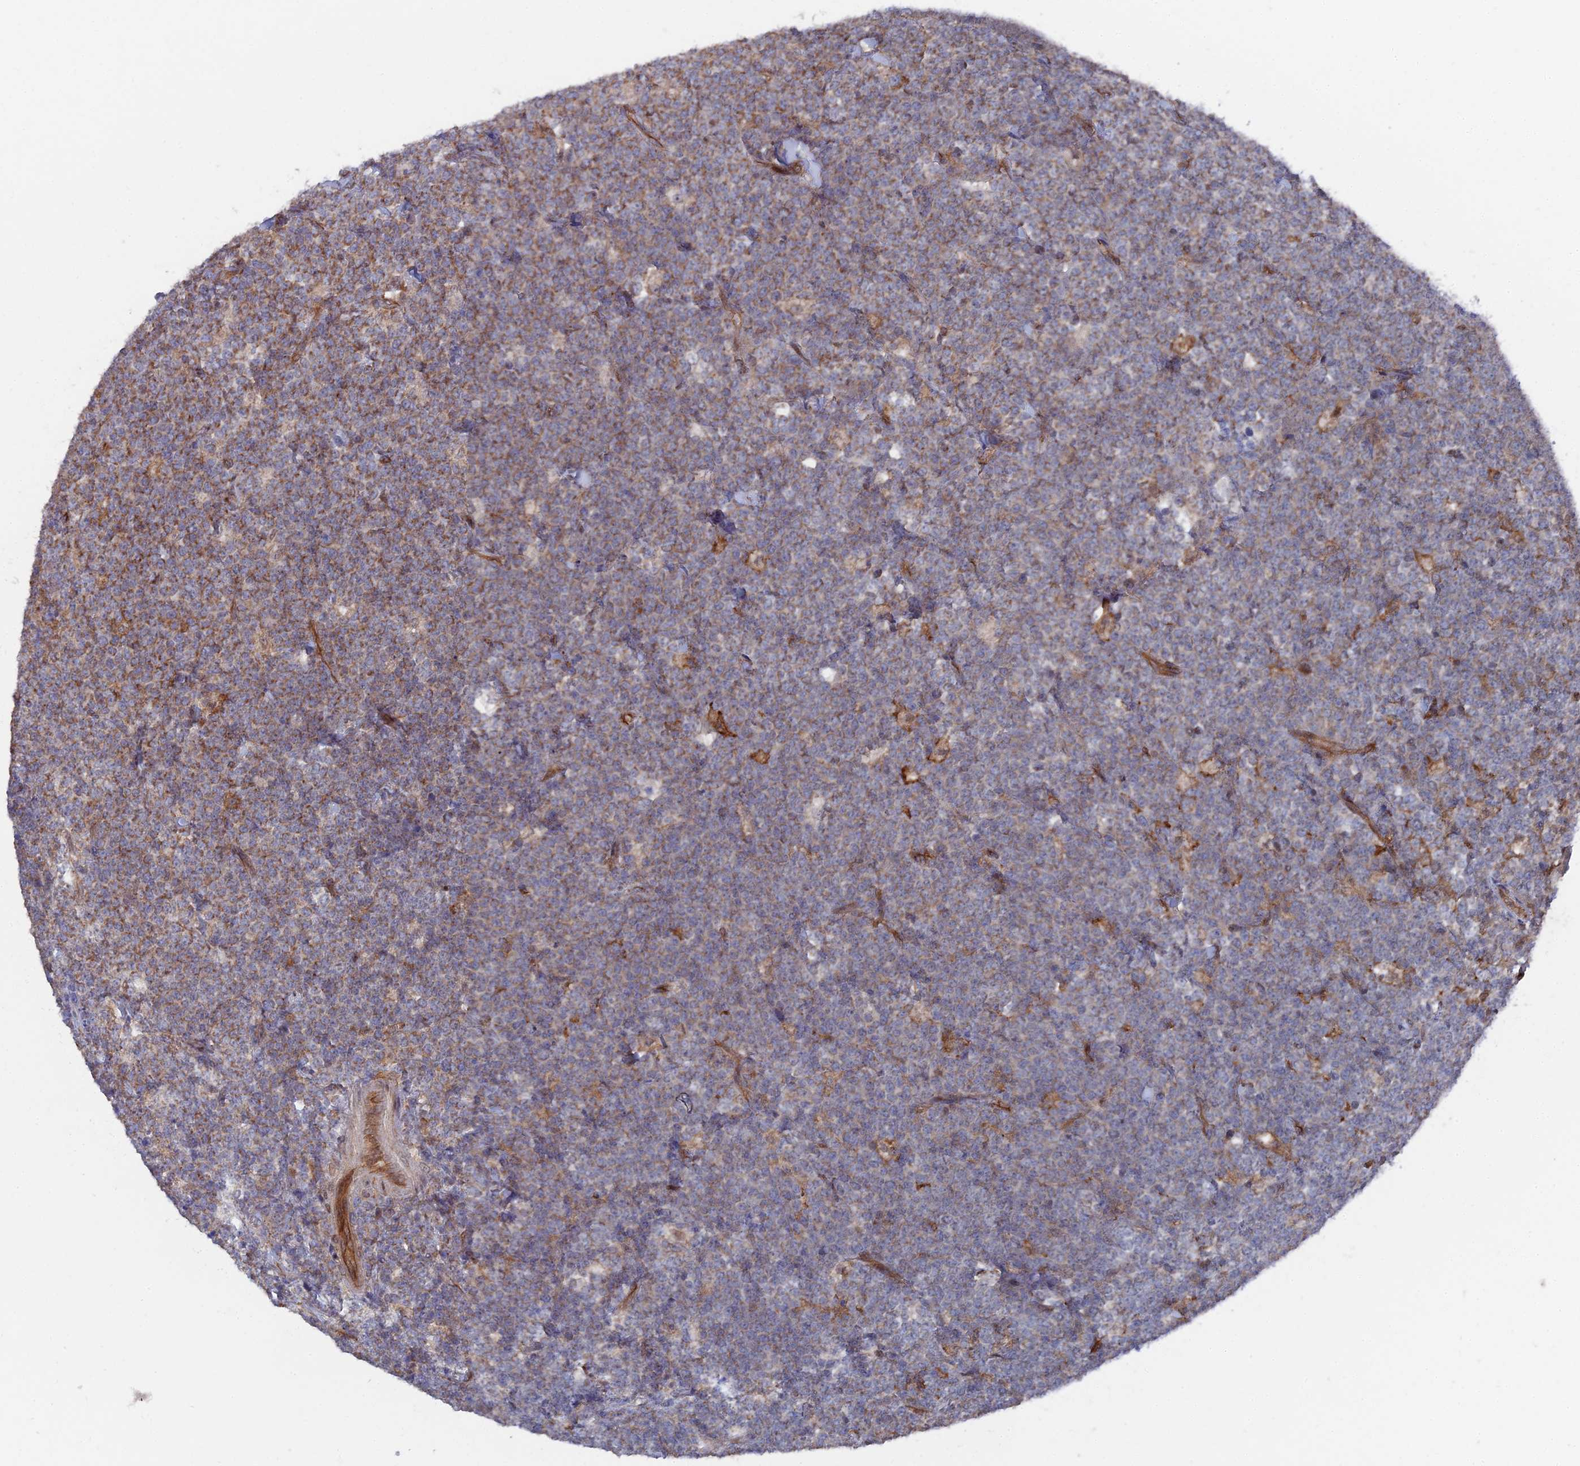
{"staining": {"intensity": "moderate", "quantity": "<25%", "location": "cytoplasmic/membranous"}, "tissue": "lymphoma", "cell_type": "Tumor cells", "image_type": "cancer", "snomed": [{"axis": "morphology", "description": "Malignant lymphoma, non-Hodgkin's type, High grade"}, {"axis": "topography", "description": "Small intestine"}], "caption": "This is an image of immunohistochemistry (IHC) staining of lymphoma, which shows moderate staining in the cytoplasmic/membranous of tumor cells.", "gene": "UNC5D", "patient": {"sex": "male", "age": 8}}